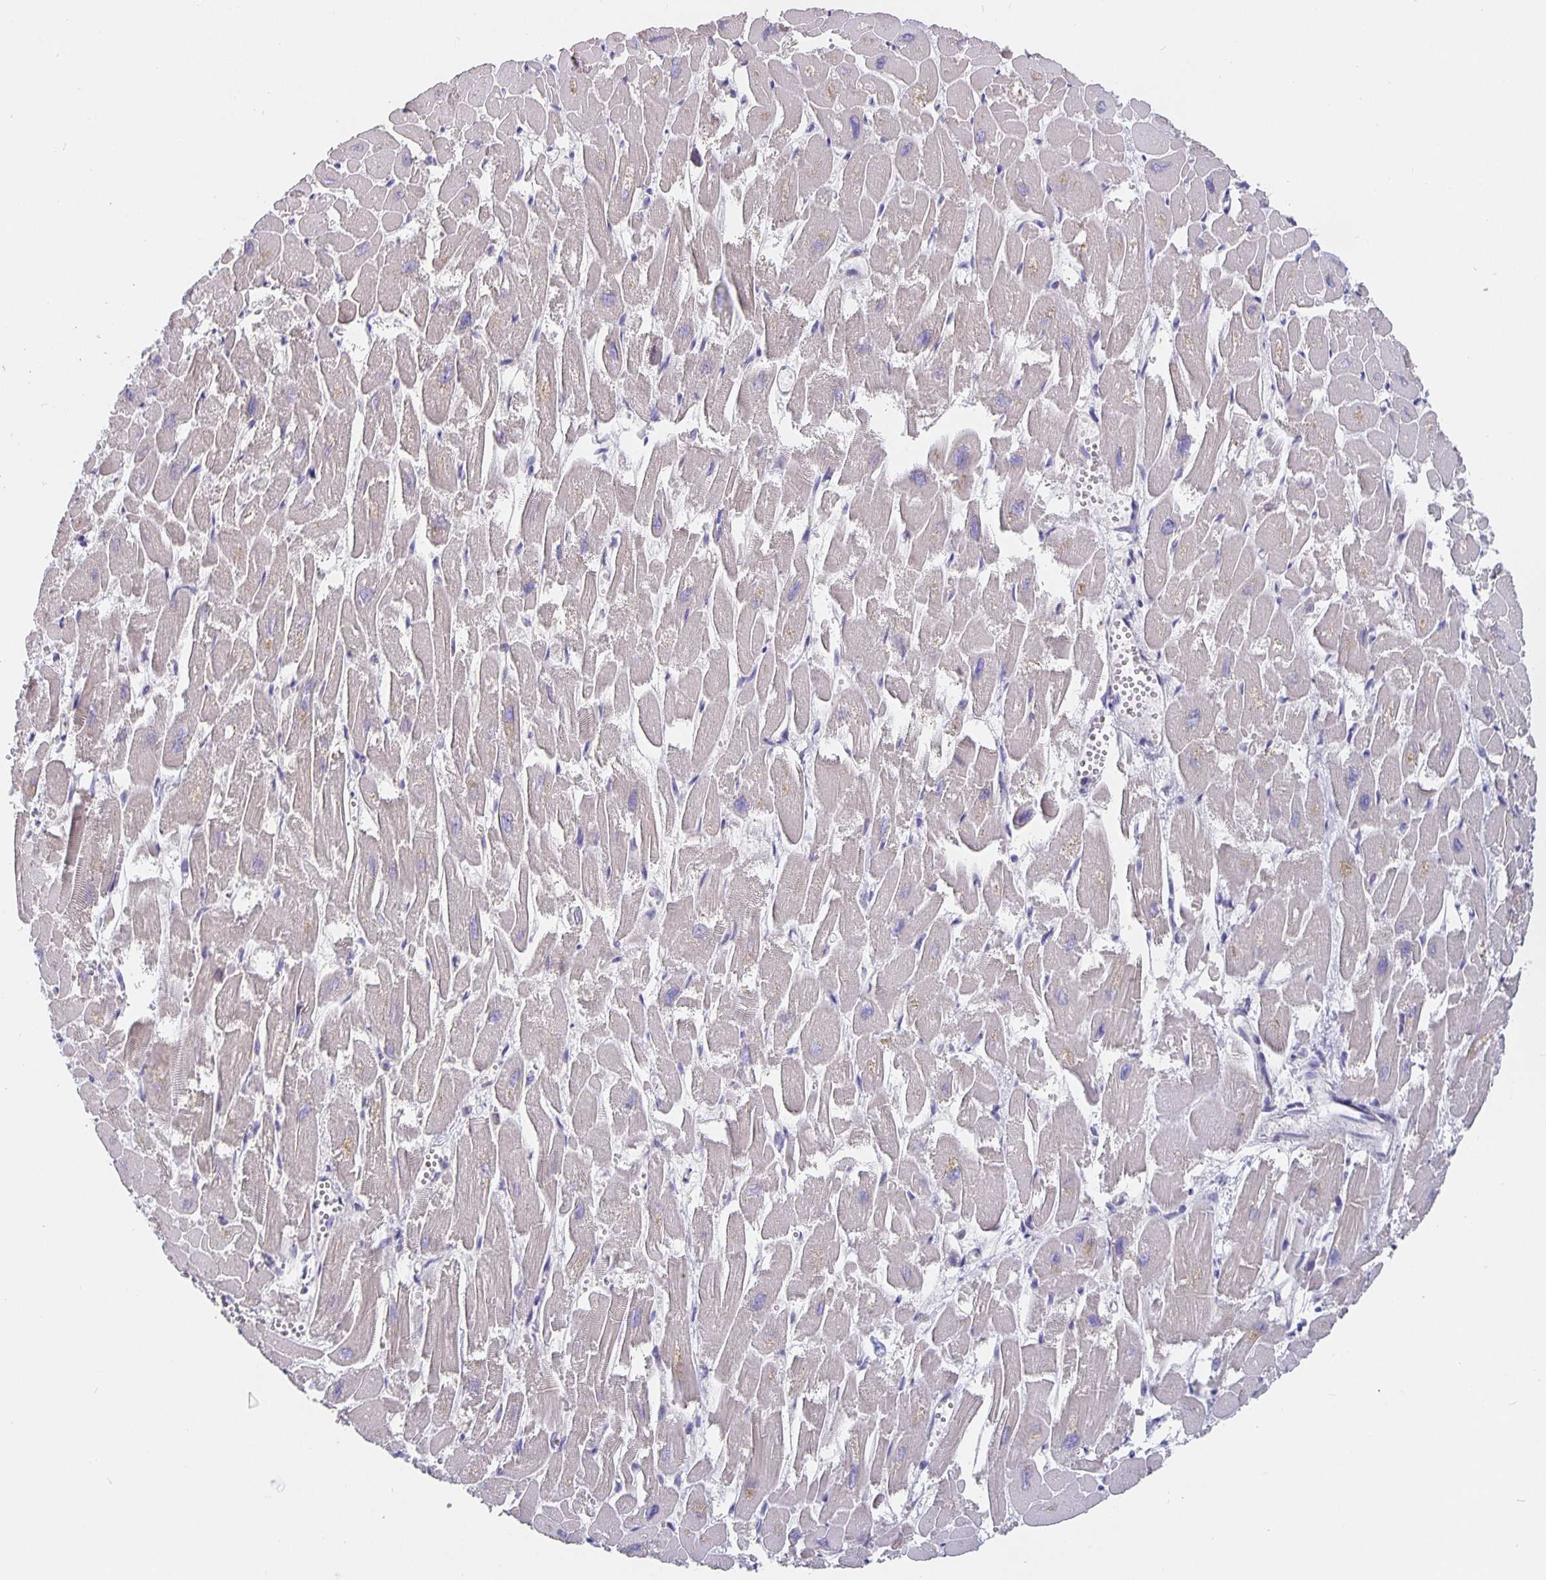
{"staining": {"intensity": "negative", "quantity": "none", "location": "none"}, "tissue": "heart muscle", "cell_type": "Cardiomyocytes", "image_type": "normal", "snomed": [{"axis": "morphology", "description": "Normal tissue, NOS"}, {"axis": "topography", "description": "Heart"}], "caption": "This is an immunohistochemistry (IHC) histopathology image of benign heart muscle. There is no staining in cardiomyocytes.", "gene": "CFAP74", "patient": {"sex": "male", "age": 54}}